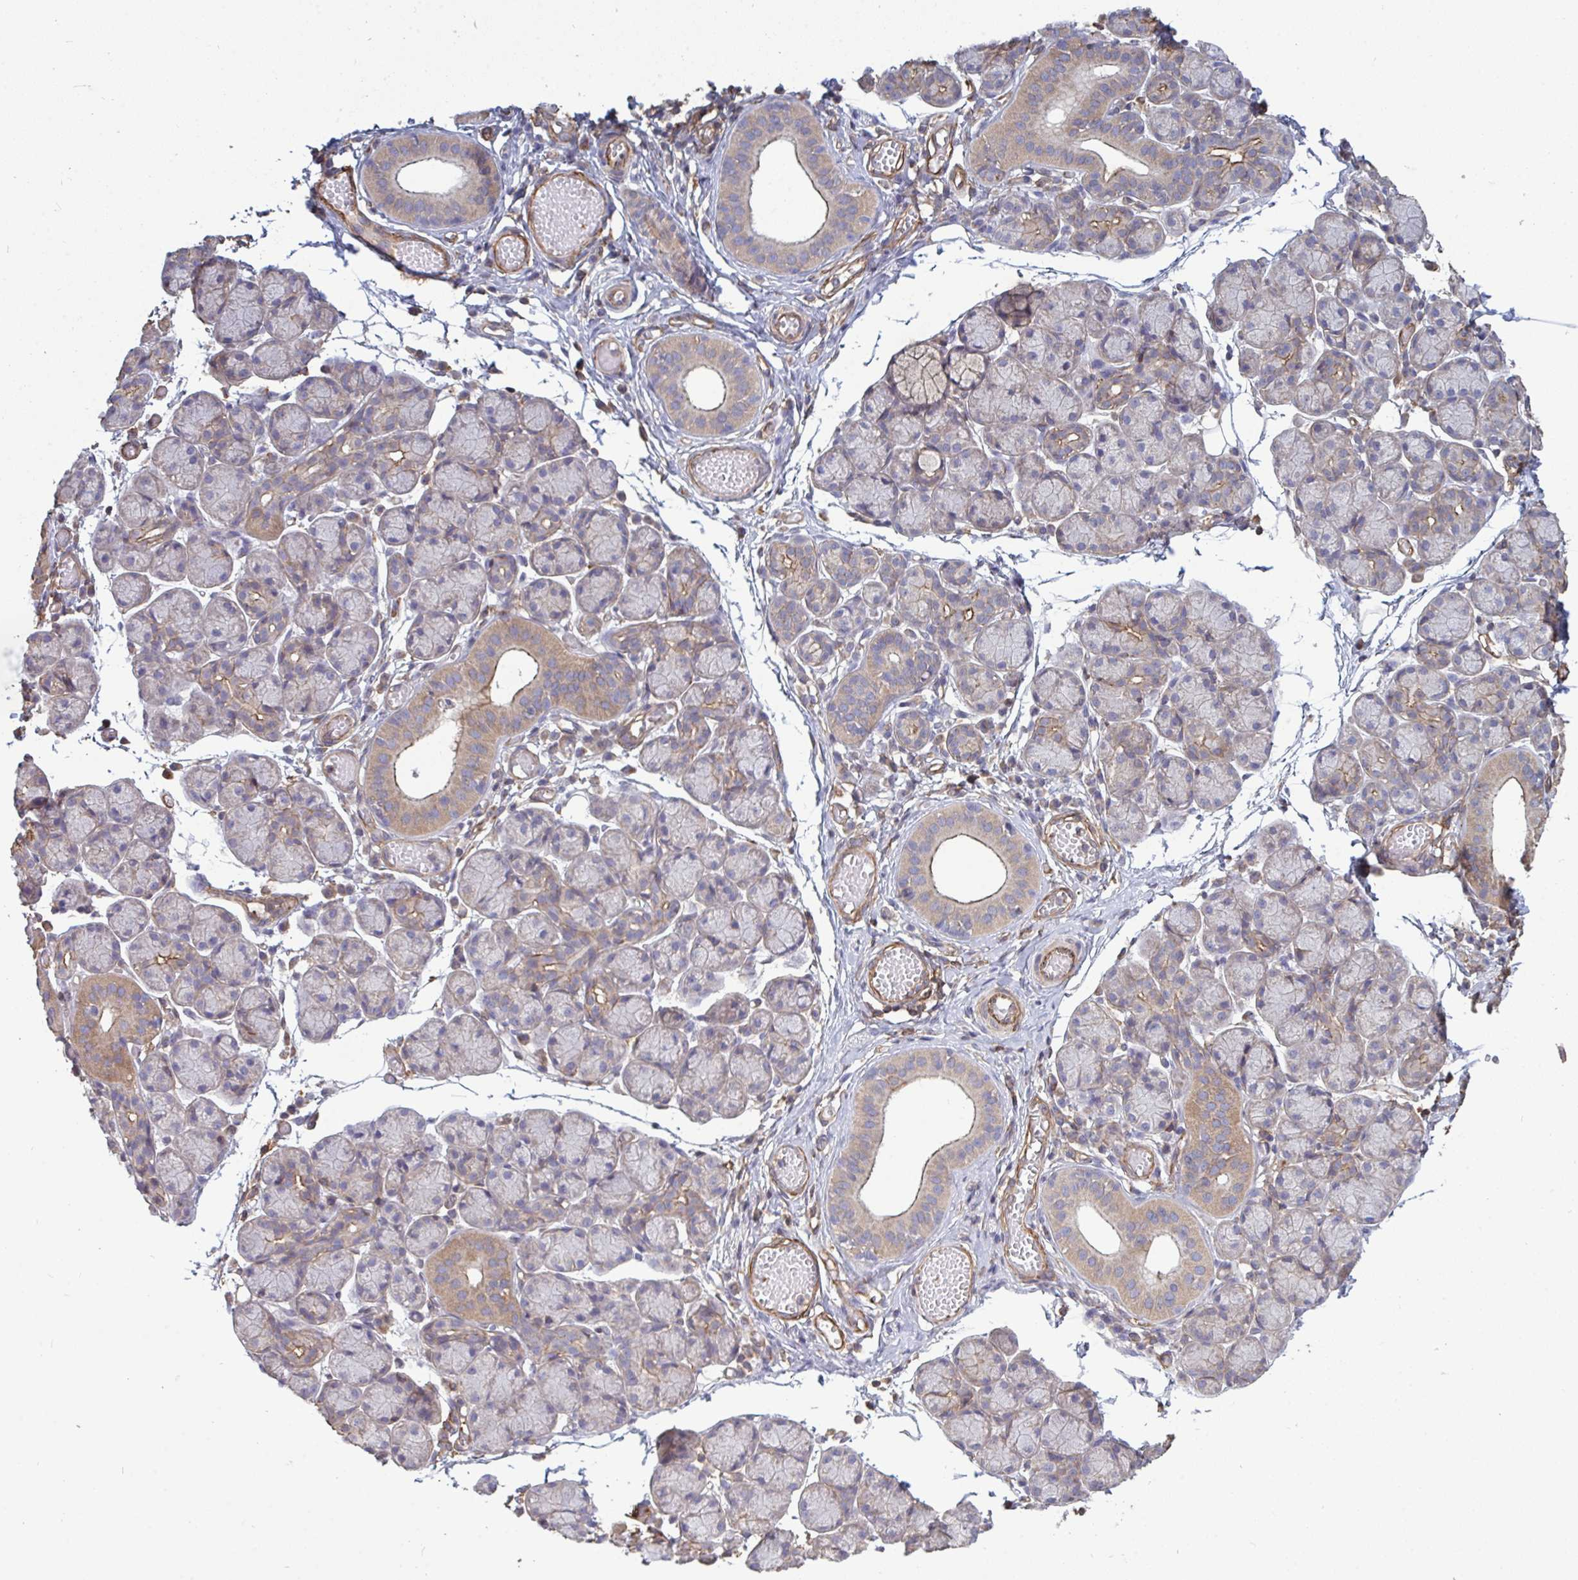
{"staining": {"intensity": "weak", "quantity": "<25%", "location": "cytoplasmic/membranous"}, "tissue": "salivary gland", "cell_type": "Glandular cells", "image_type": "normal", "snomed": [{"axis": "morphology", "description": "Normal tissue, NOS"}, {"axis": "morphology", "description": "Inflammation, NOS"}, {"axis": "topography", "description": "Lymph node"}, {"axis": "topography", "description": "Salivary gland"}], "caption": "Human salivary gland stained for a protein using IHC shows no staining in glandular cells.", "gene": "ISCU", "patient": {"sex": "male", "age": 3}}